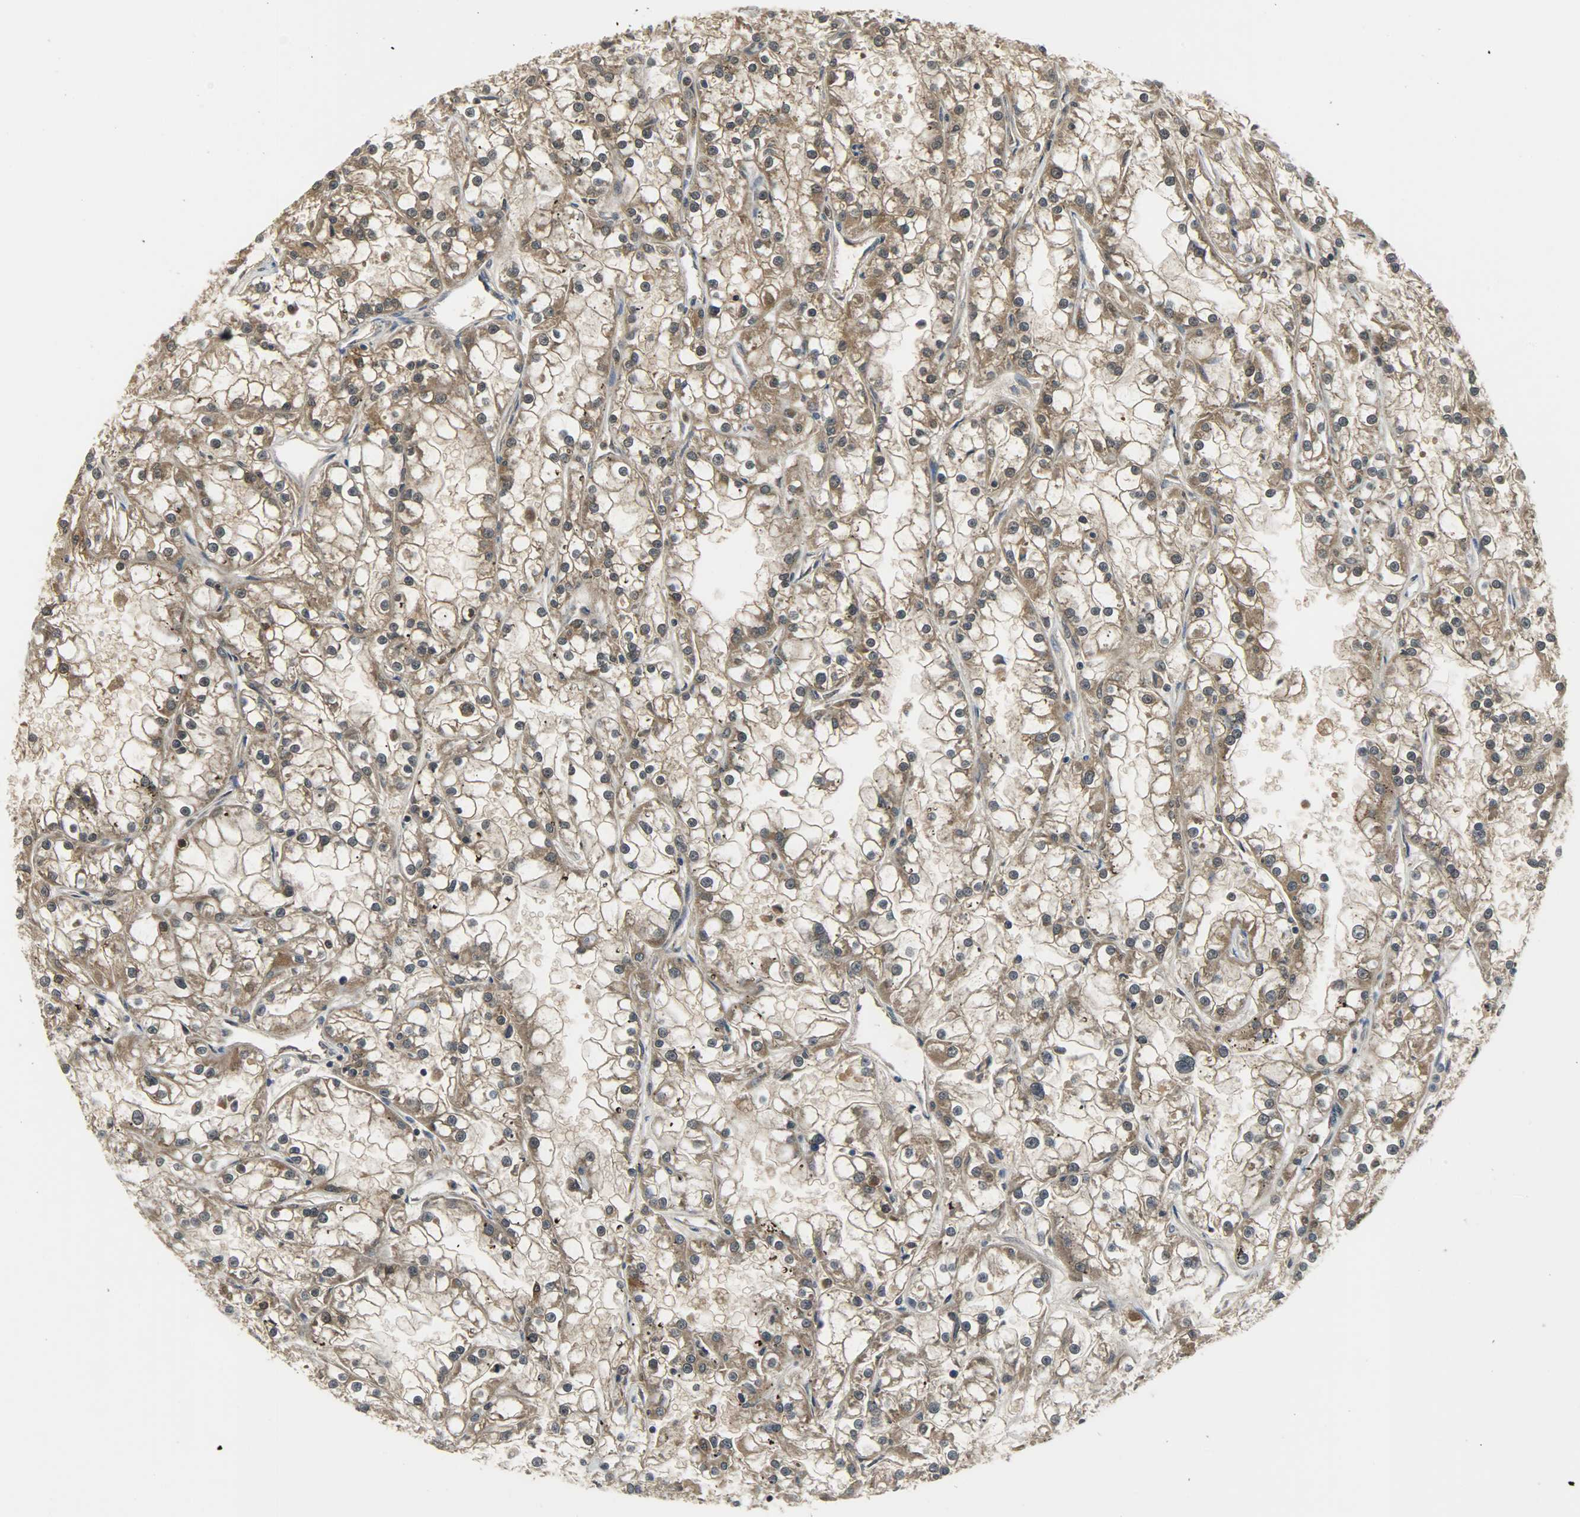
{"staining": {"intensity": "strong", "quantity": ">75%", "location": "cytoplasmic/membranous,nuclear"}, "tissue": "renal cancer", "cell_type": "Tumor cells", "image_type": "cancer", "snomed": [{"axis": "morphology", "description": "Adenocarcinoma, NOS"}, {"axis": "topography", "description": "Kidney"}], "caption": "Renal cancer (adenocarcinoma) stained with immunohistochemistry (IHC) displays strong cytoplasmic/membranous and nuclear expression in about >75% of tumor cells.", "gene": "EIF4EBP1", "patient": {"sex": "female", "age": 52}}